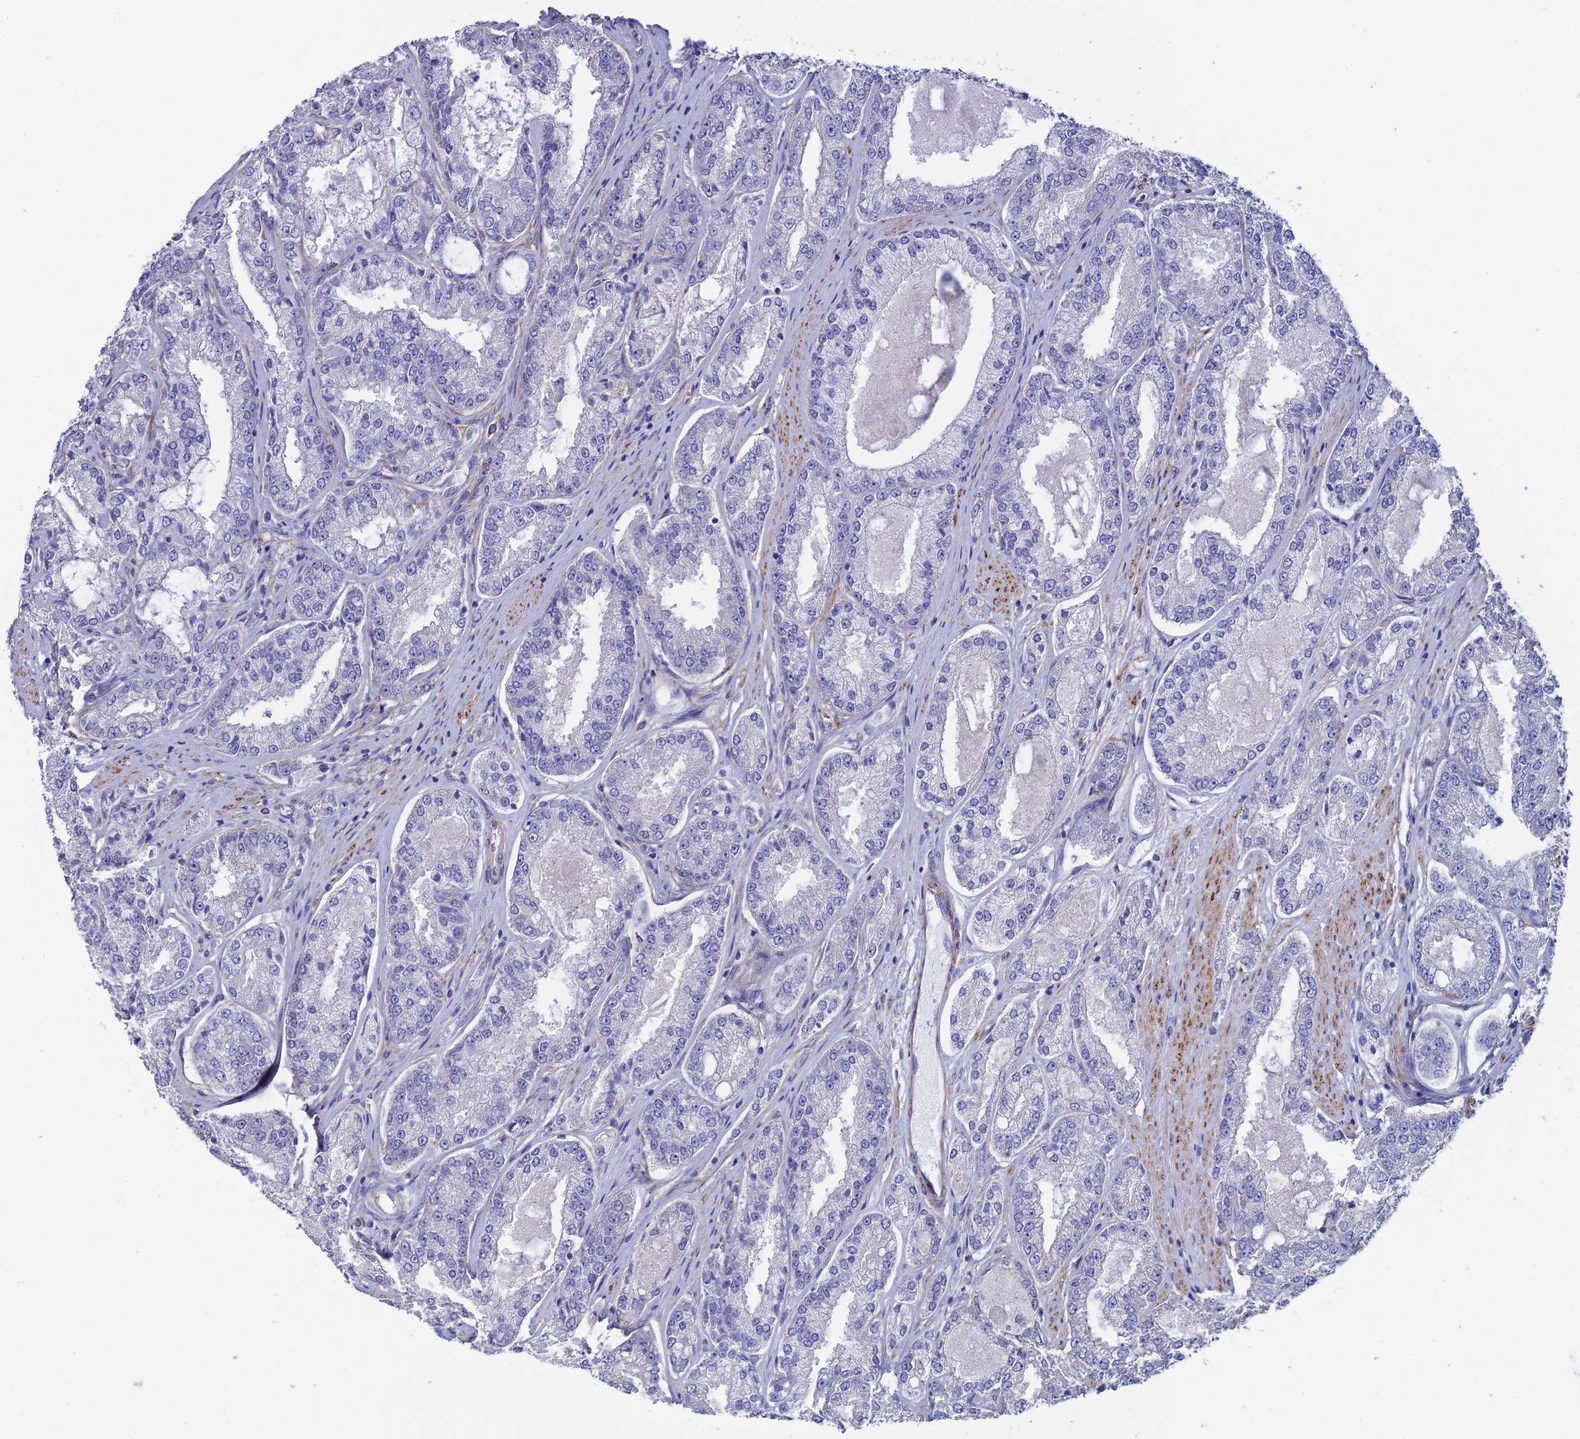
{"staining": {"intensity": "negative", "quantity": "none", "location": "none"}, "tissue": "prostate cancer", "cell_type": "Tumor cells", "image_type": "cancer", "snomed": [{"axis": "morphology", "description": "Adenocarcinoma, High grade"}, {"axis": "topography", "description": "Prostate"}], "caption": "This is an immunohistochemistry (IHC) histopathology image of prostate cancer. There is no expression in tumor cells.", "gene": "PCDHA5", "patient": {"sex": "male", "age": 71}}